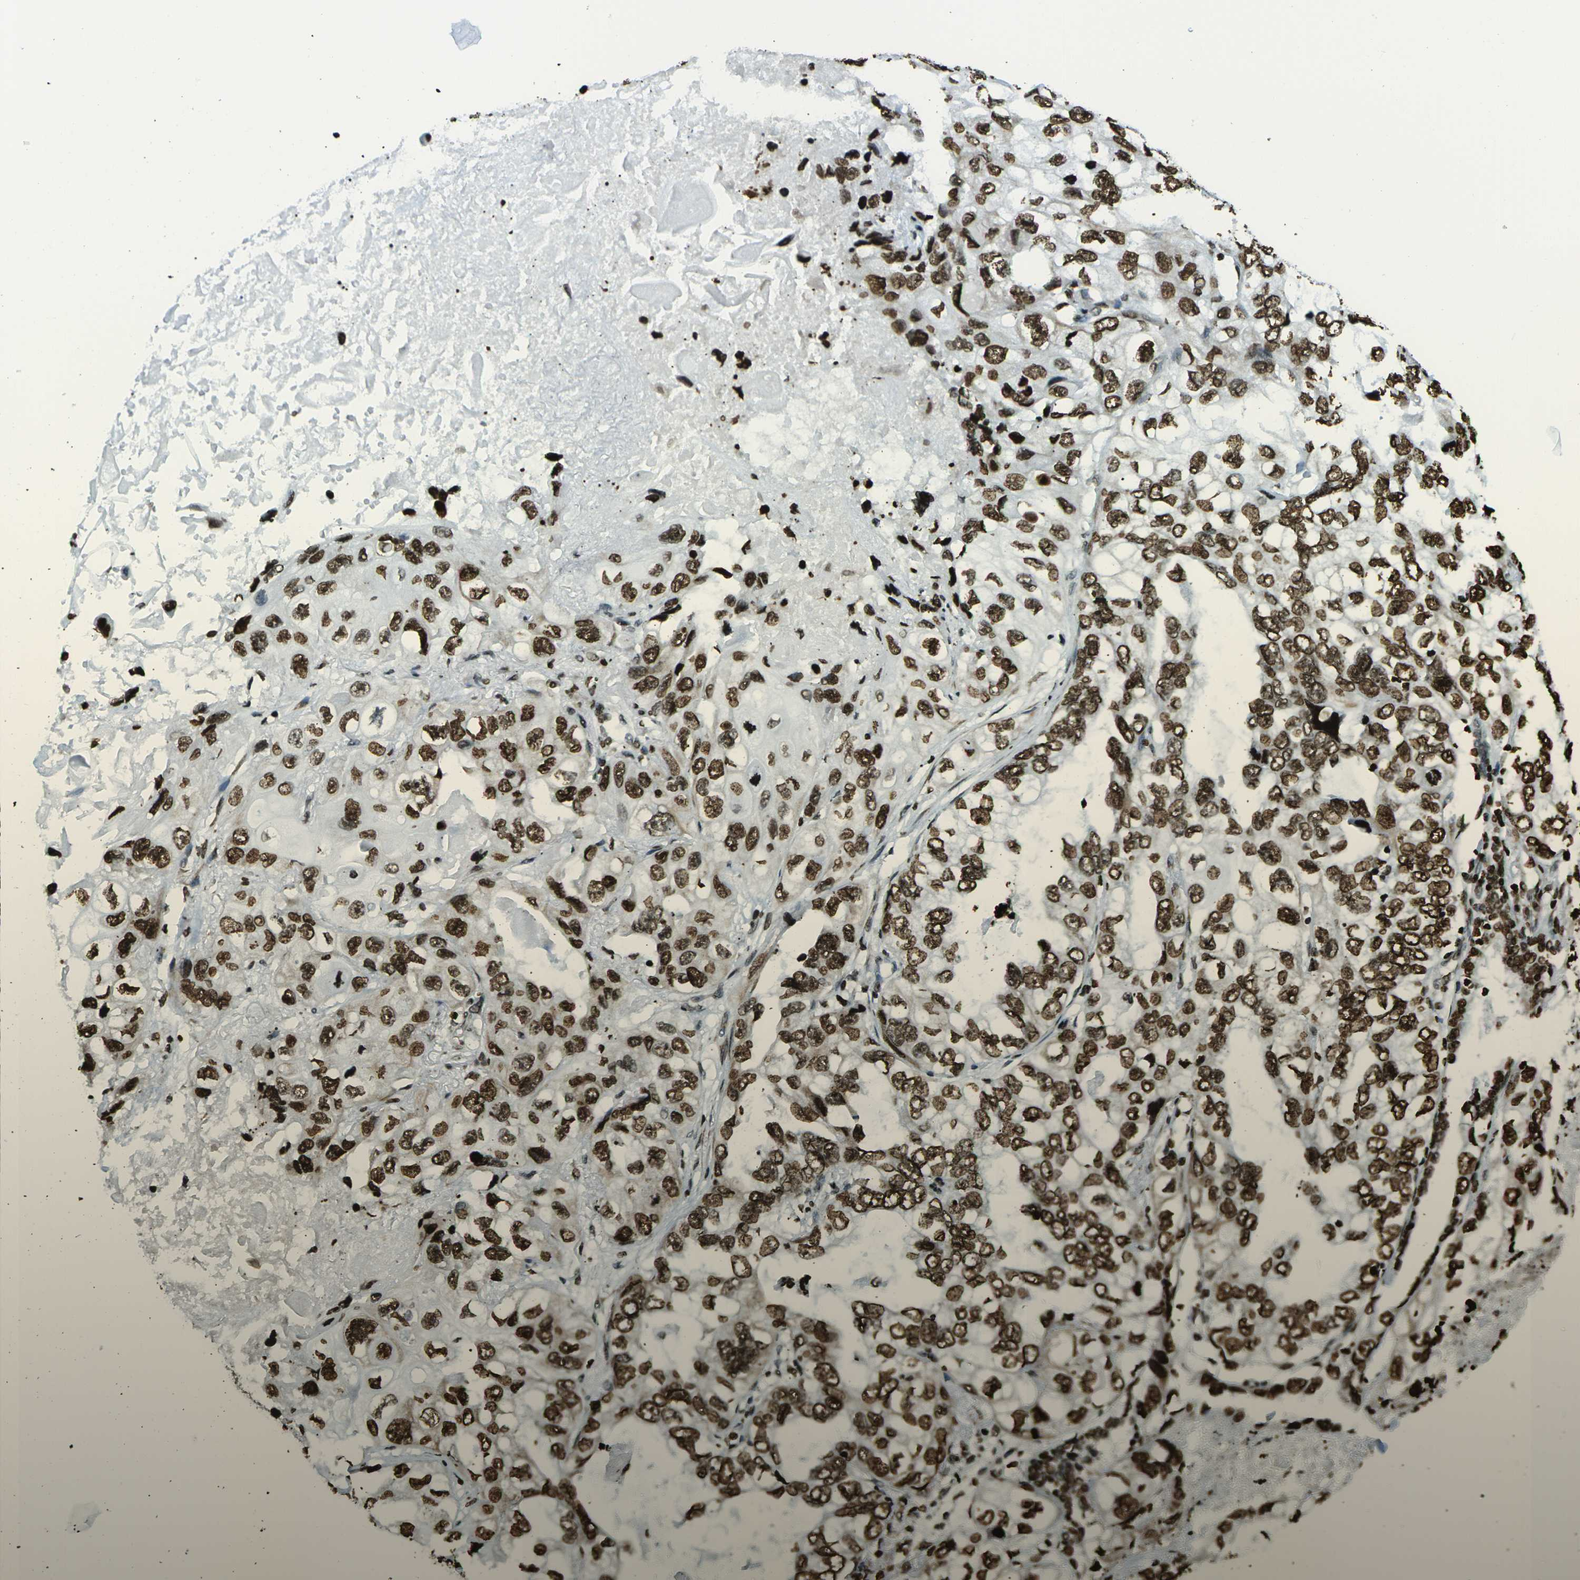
{"staining": {"intensity": "strong", "quantity": ">75%", "location": "nuclear"}, "tissue": "lung cancer", "cell_type": "Tumor cells", "image_type": "cancer", "snomed": [{"axis": "morphology", "description": "Squamous cell carcinoma, NOS"}, {"axis": "topography", "description": "Lung"}], "caption": "IHC histopathology image of neoplastic tissue: lung cancer stained using IHC exhibits high levels of strong protein expression localized specifically in the nuclear of tumor cells, appearing as a nuclear brown color.", "gene": "H1-2", "patient": {"sex": "female", "age": 73}}